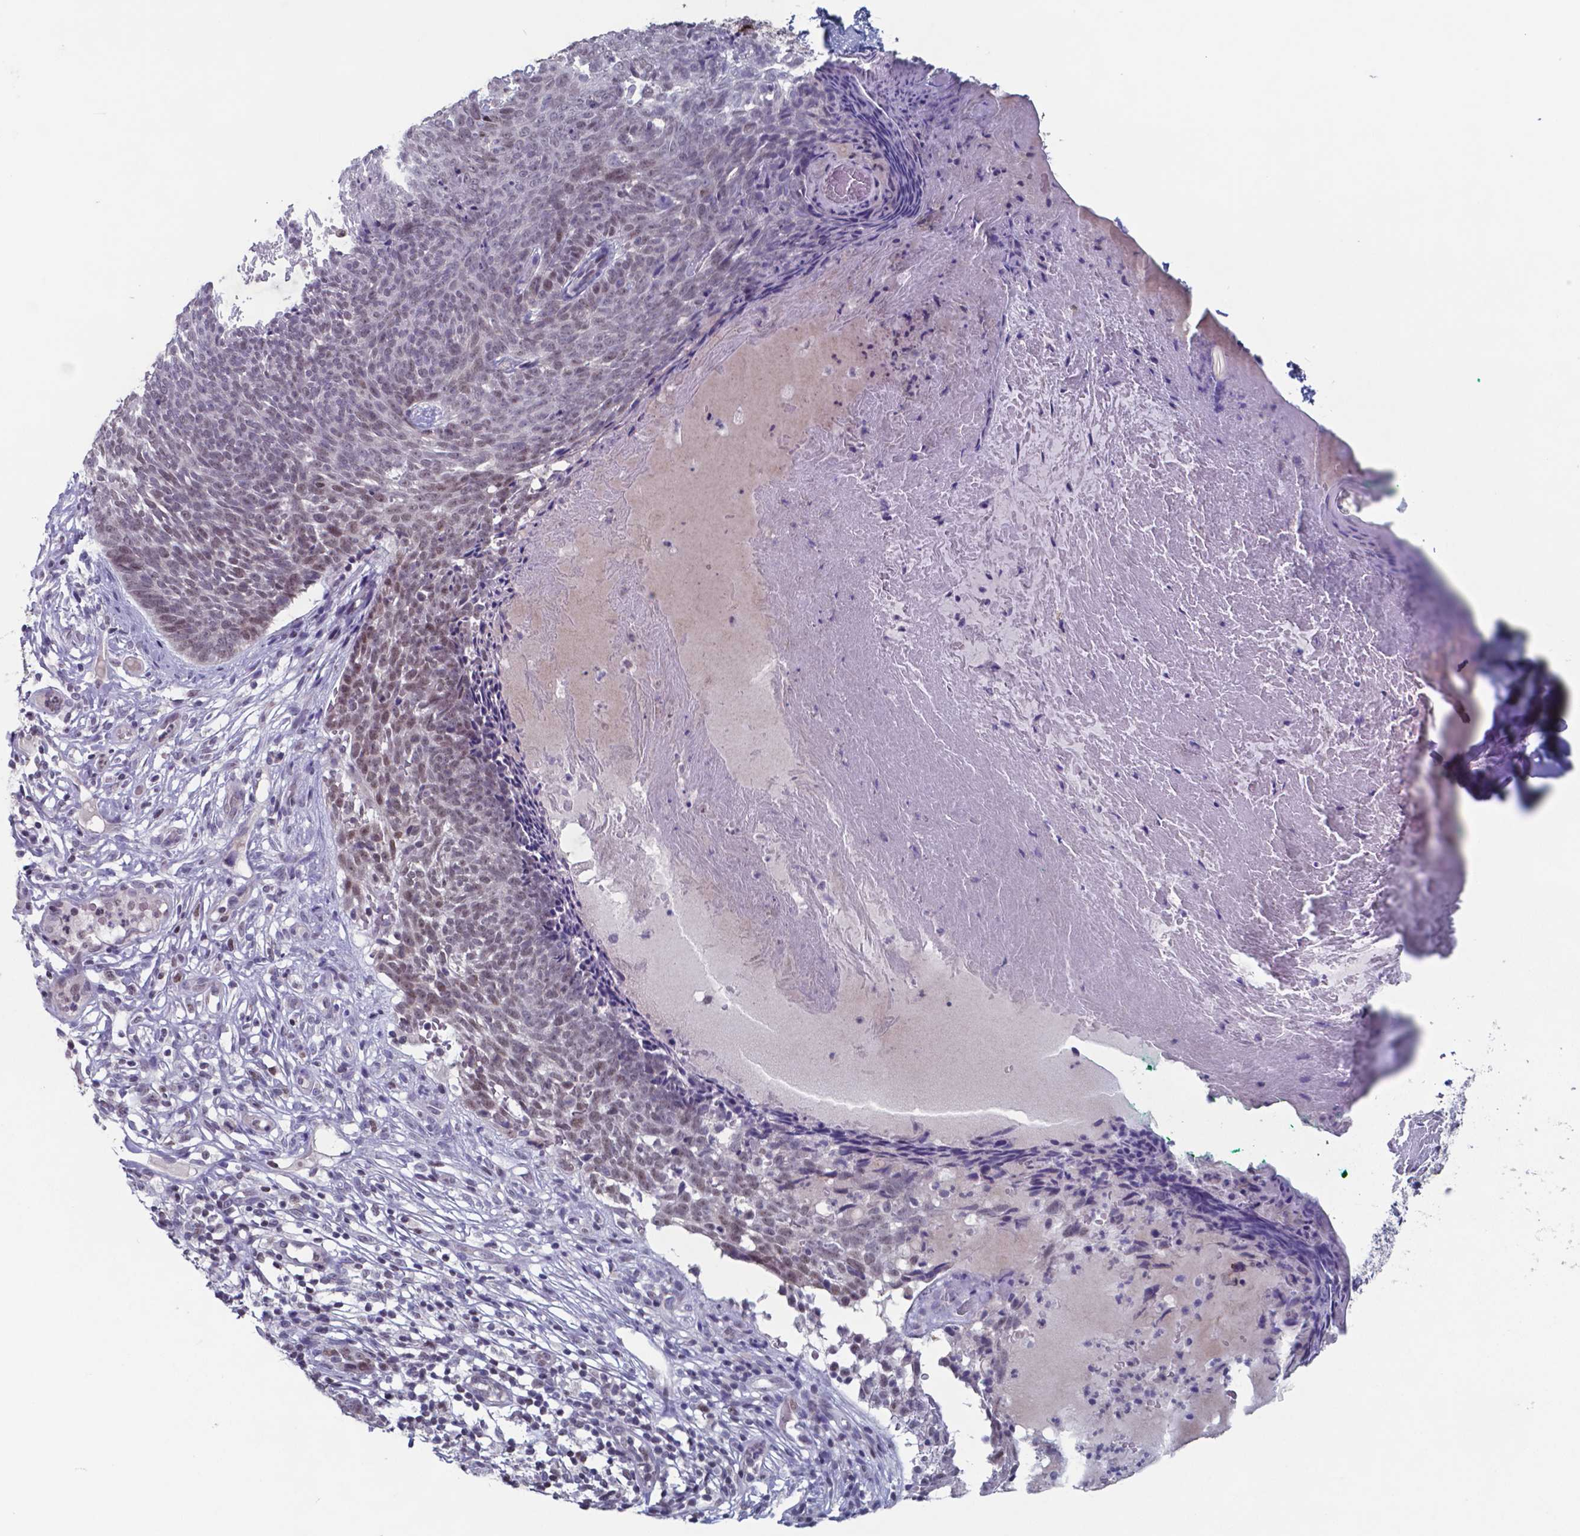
{"staining": {"intensity": "weak", "quantity": "25%-75%", "location": "nuclear"}, "tissue": "skin cancer", "cell_type": "Tumor cells", "image_type": "cancer", "snomed": [{"axis": "morphology", "description": "Basal cell carcinoma"}, {"axis": "topography", "description": "Skin"}], "caption": "Immunohistochemical staining of human skin cancer (basal cell carcinoma) displays weak nuclear protein positivity in about 25%-75% of tumor cells.", "gene": "TDP2", "patient": {"sex": "male", "age": 85}}